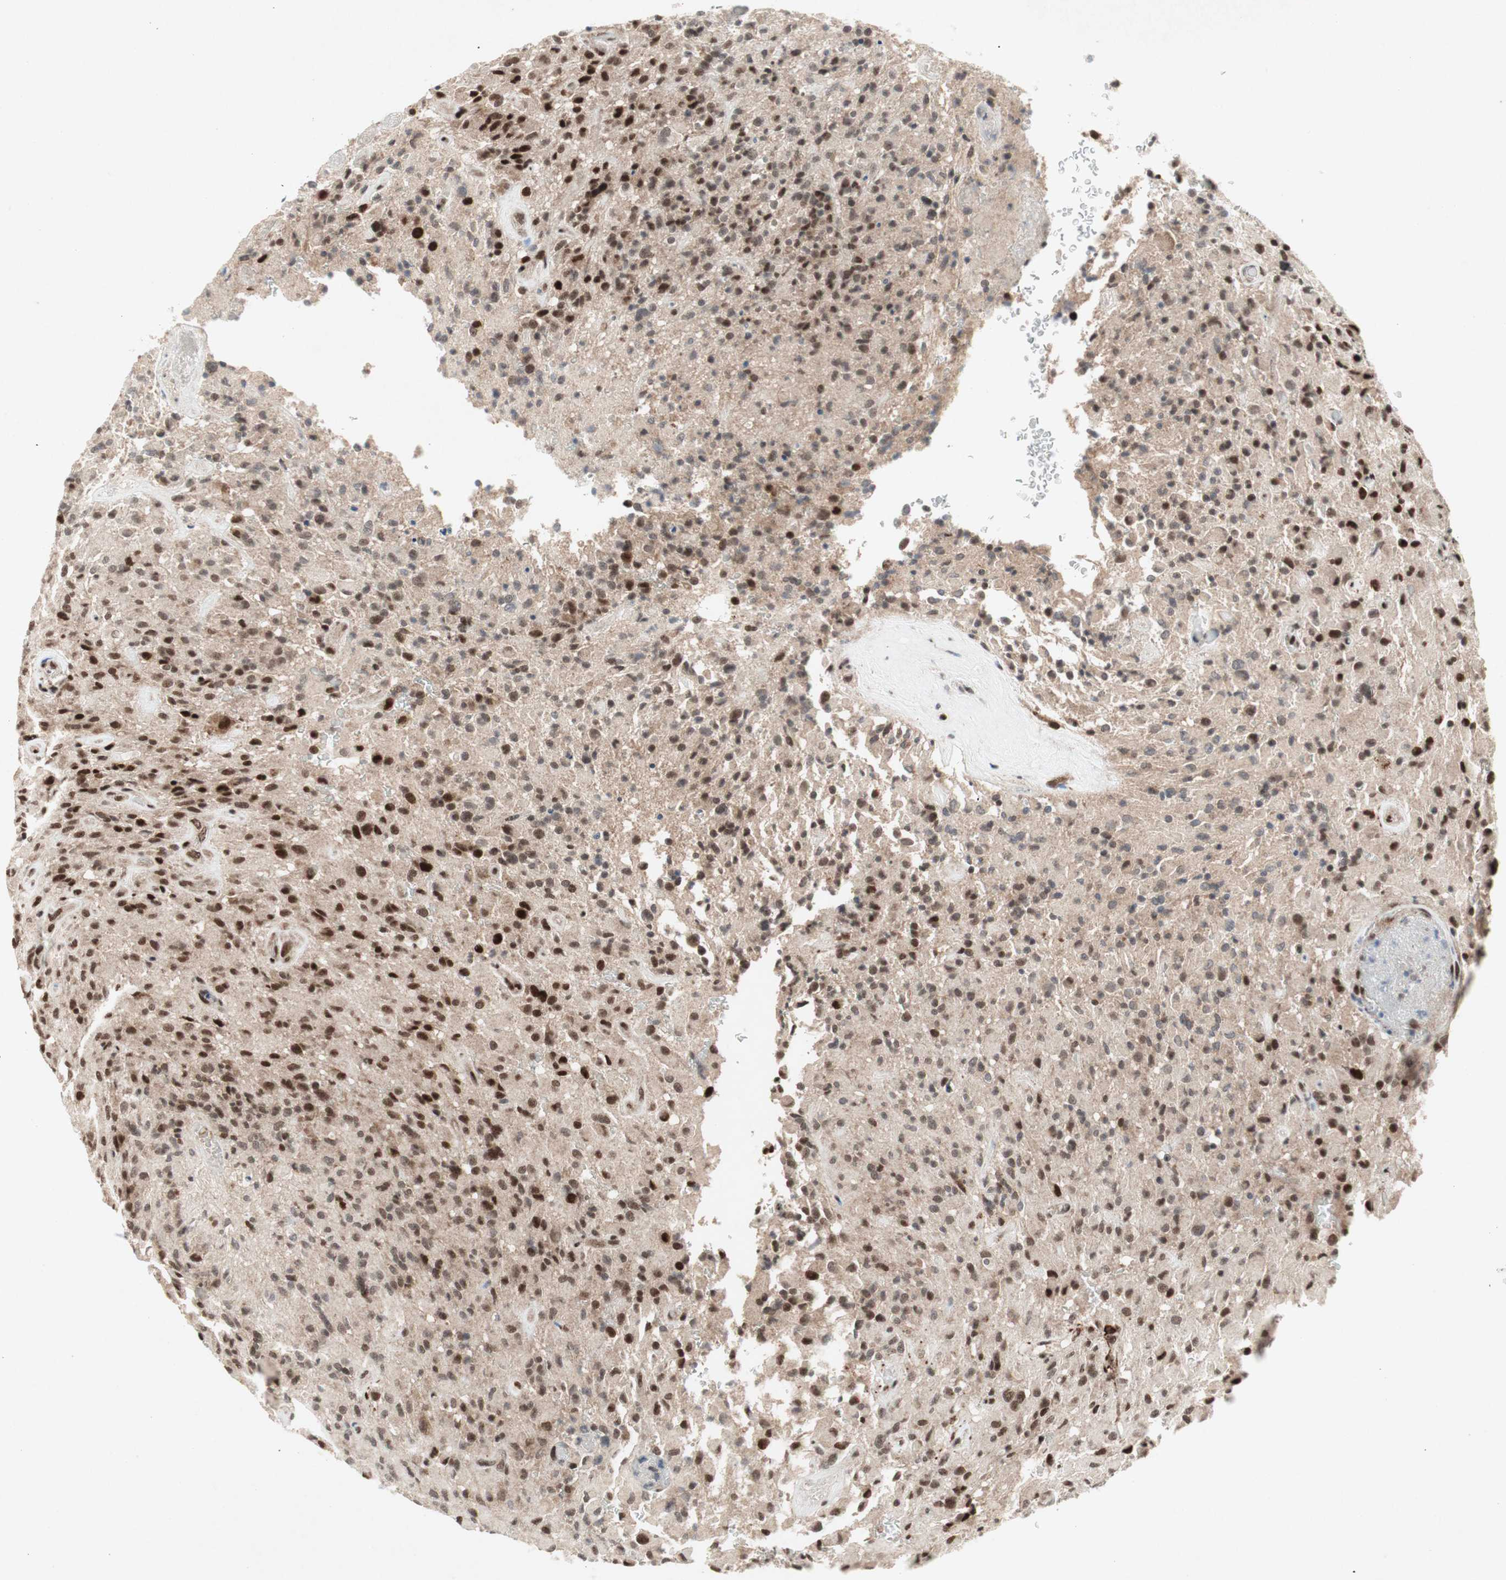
{"staining": {"intensity": "strong", "quantity": ">75%", "location": "nuclear"}, "tissue": "glioma", "cell_type": "Tumor cells", "image_type": "cancer", "snomed": [{"axis": "morphology", "description": "Glioma, malignant, High grade"}, {"axis": "topography", "description": "Brain"}], "caption": "There is high levels of strong nuclear staining in tumor cells of high-grade glioma (malignant), as demonstrated by immunohistochemical staining (brown color).", "gene": "TCF12", "patient": {"sex": "male", "age": 71}}